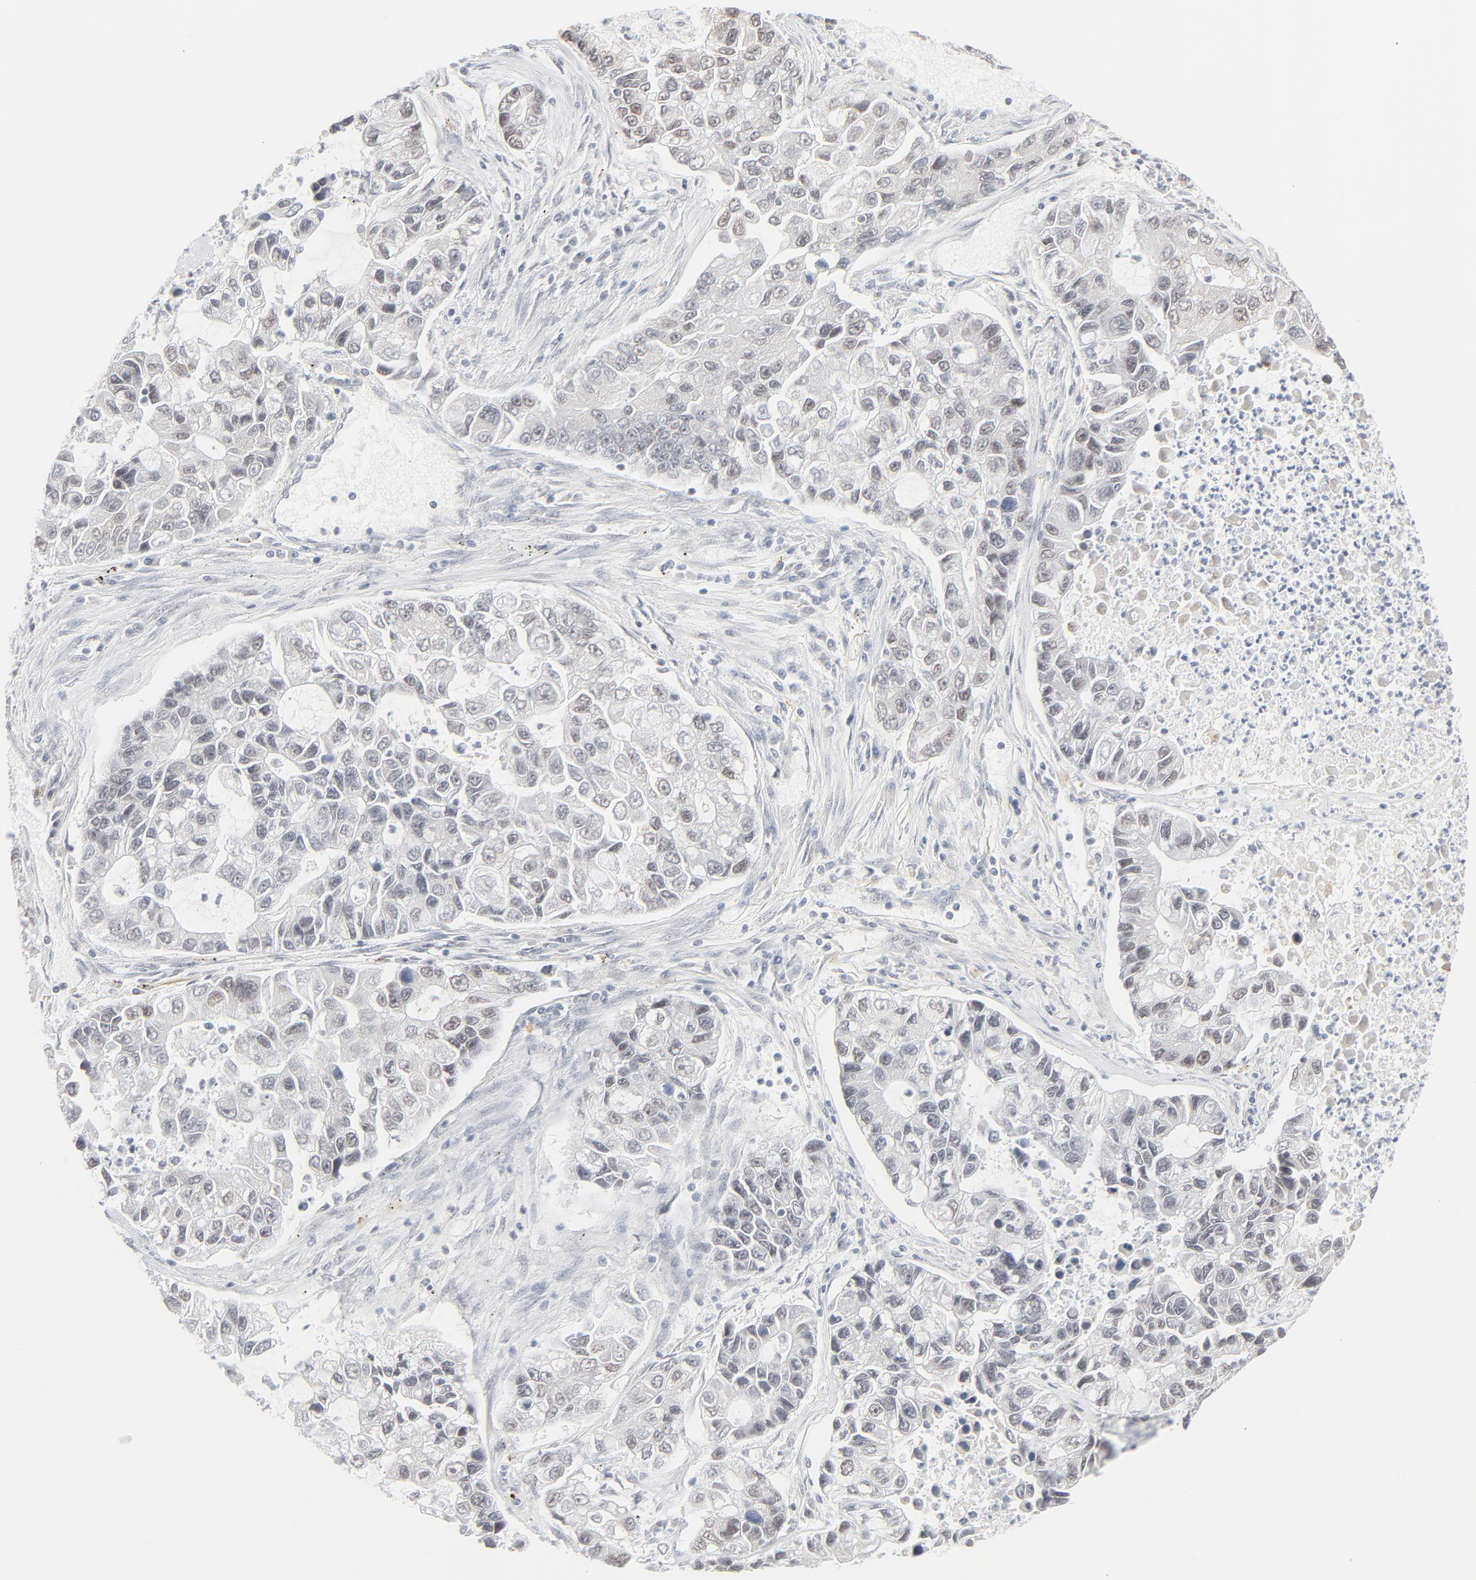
{"staining": {"intensity": "weak", "quantity": "<25%", "location": "cytoplasmic/membranous,nuclear"}, "tissue": "lung cancer", "cell_type": "Tumor cells", "image_type": "cancer", "snomed": [{"axis": "morphology", "description": "Adenocarcinoma, NOS"}, {"axis": "topography", "description": "Lung"}], "caption": "This is an IHC micrograph of human lung cancer. There is no positivity in tumor cells.", "gene": "MAD1L1", "patient": {"sex": "female", "age": 51}}